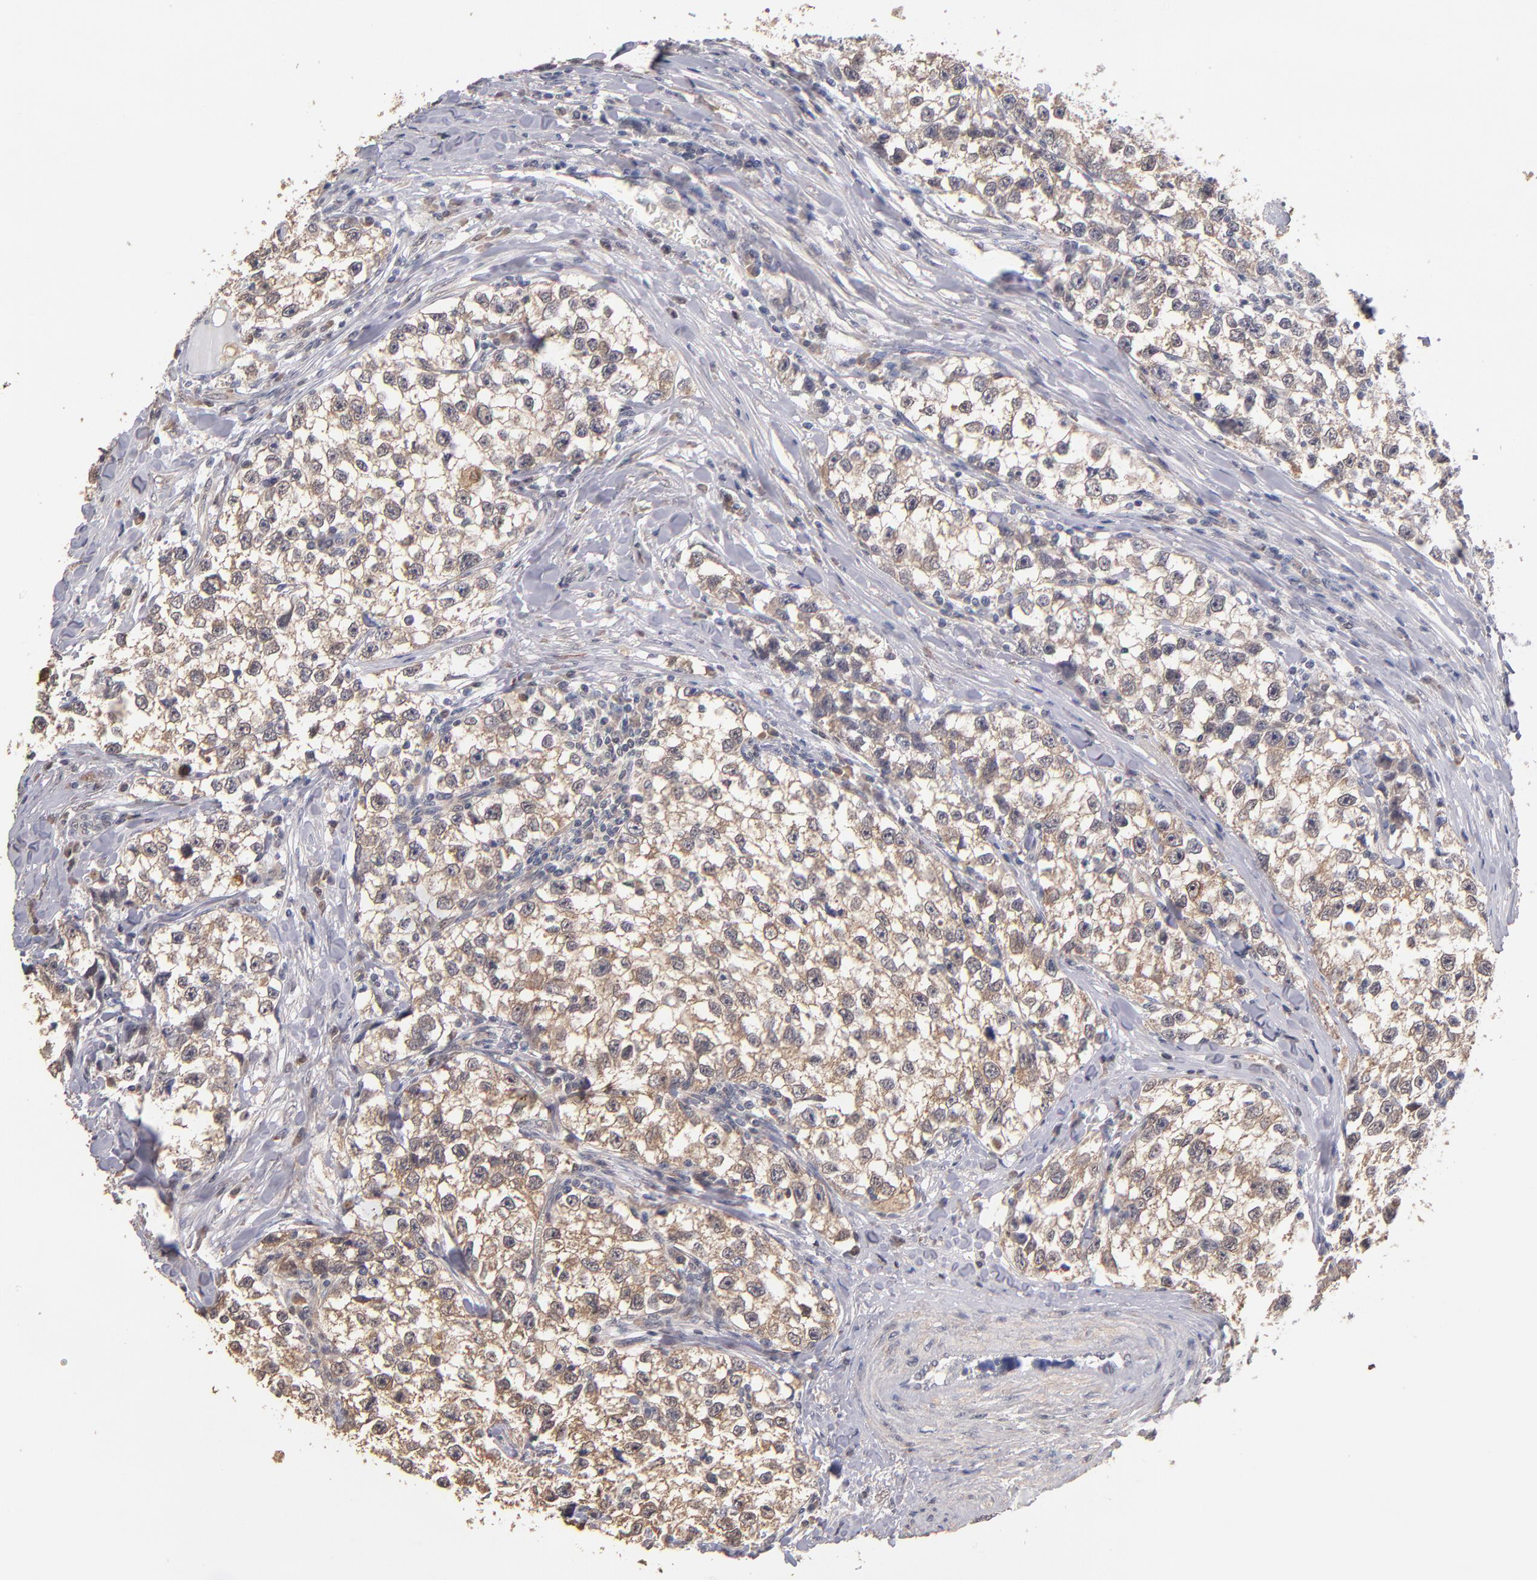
{"staining": {"intensity": "weak", "quantity": "25%-75%", "location": "cytoplasmic/membranous"}, "tissue": "testis cancer", "cell_type": "Tumor cells", "image_type": "cancer", "snomed": [{"axis": "morphology", "description": "Seminoma, NOS"}, {"axis": "morphology", "description": "Carcinoma, Embryonal, NOS"}, {"axis": "topography", "description": "Testis"}], "caption": "A micrograph of human testis embryonal carcinoma stained for a protein reveals weak cytoplasmic/membranous brown staining in tumor cells.", "gene": "PSMD10", "patient": {"sex": "male", "age": 30}}